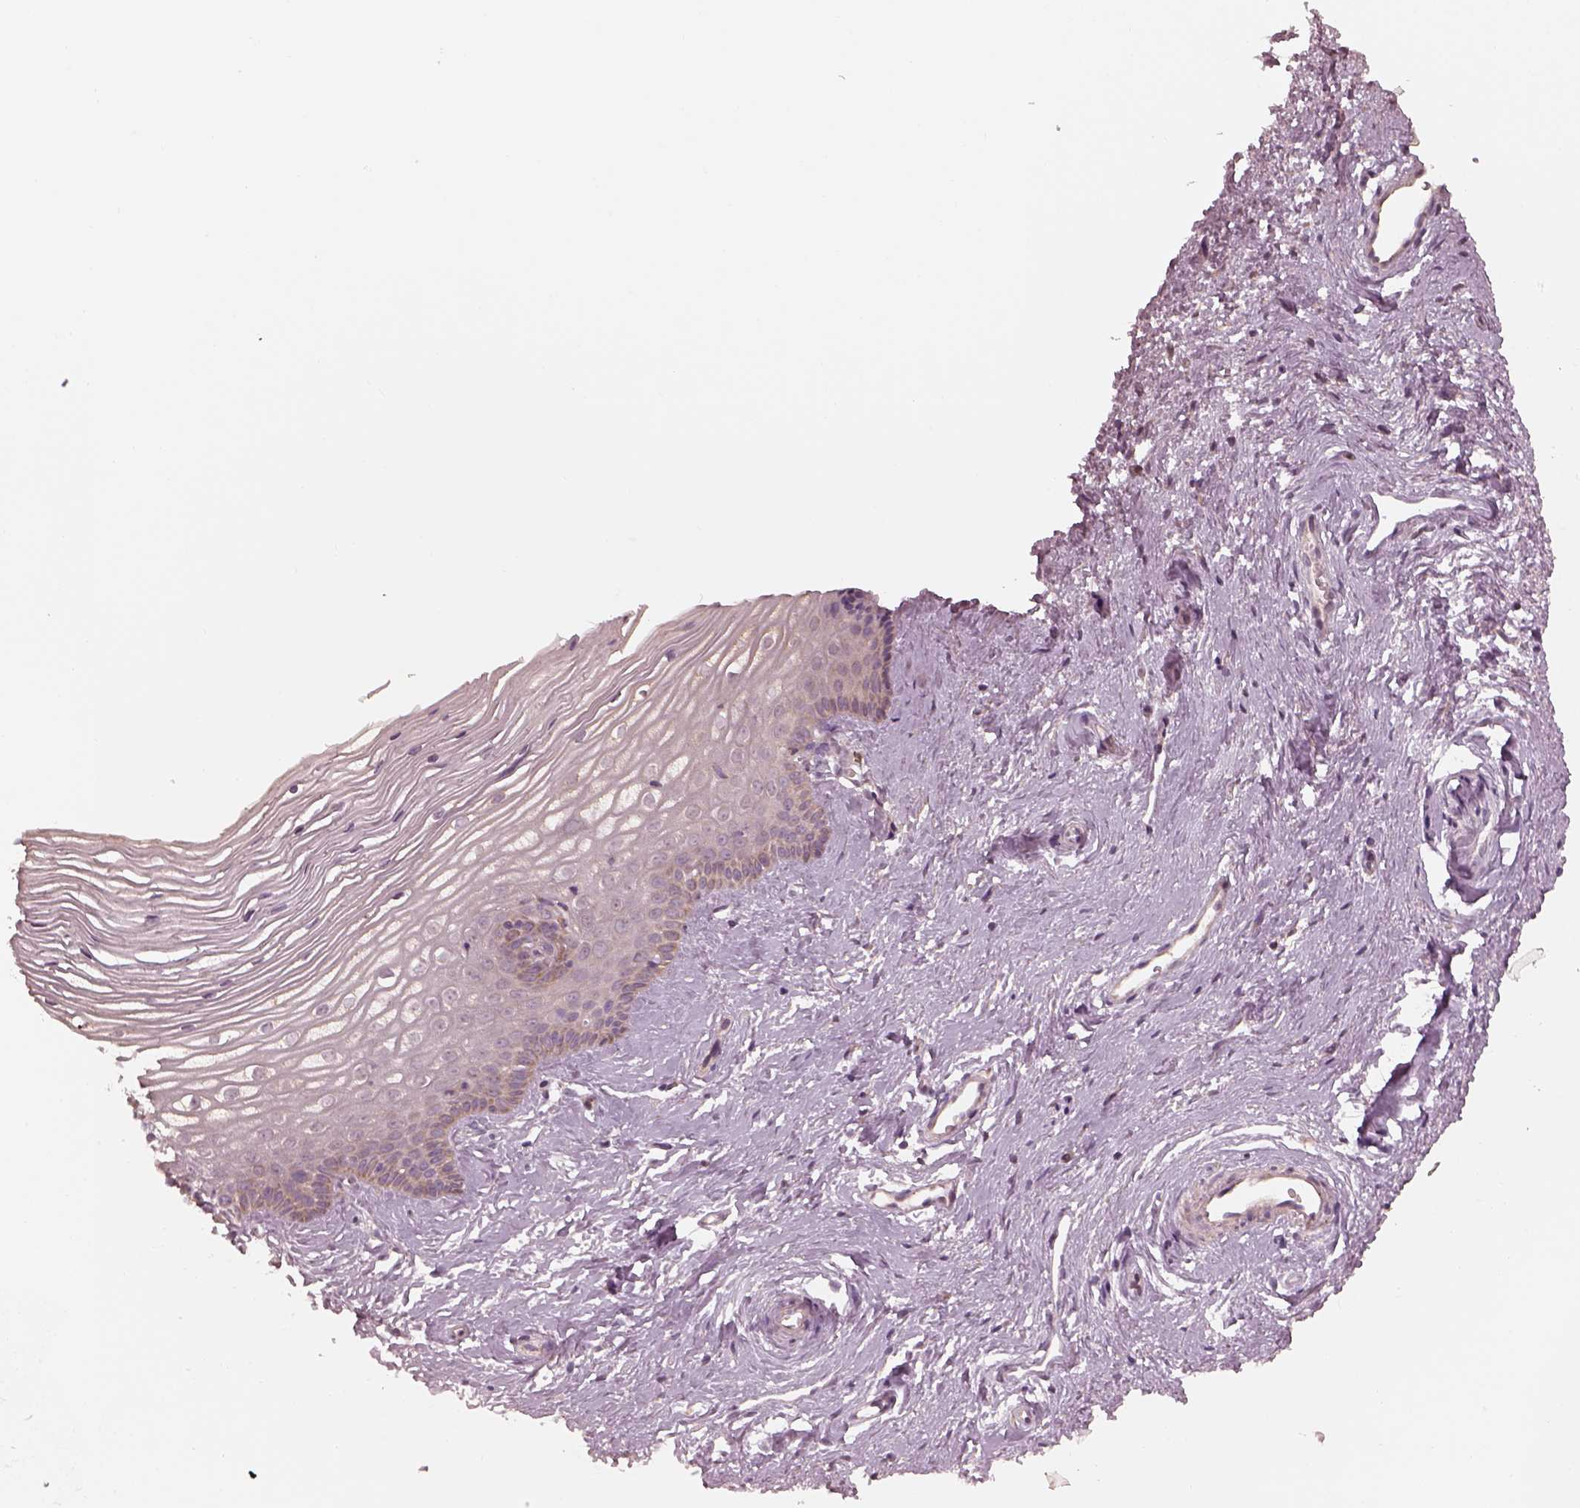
{"staining": {"intensity": "weak", "quantity": "25%-75%", "location": "cytoplasmic/membranous"}, "tissue": "cervix", "cell_type": "Glandular cells", "image_type": "normal", "snomed": [{"axis": "morphology", "description": "Normal tissue, NOS"}, {"axis": "topography", "description": "Cervix"}], "caption": "DAB (3,3'-diaminobenzidine) immunohistochemical staining of normal cervix reveals weak cytoplasmic/membranous protein staining in approximately 25%-75% of glandular cells.", "gene": "SLC25A46", "patient": {"sex": "female", "age": 40}}